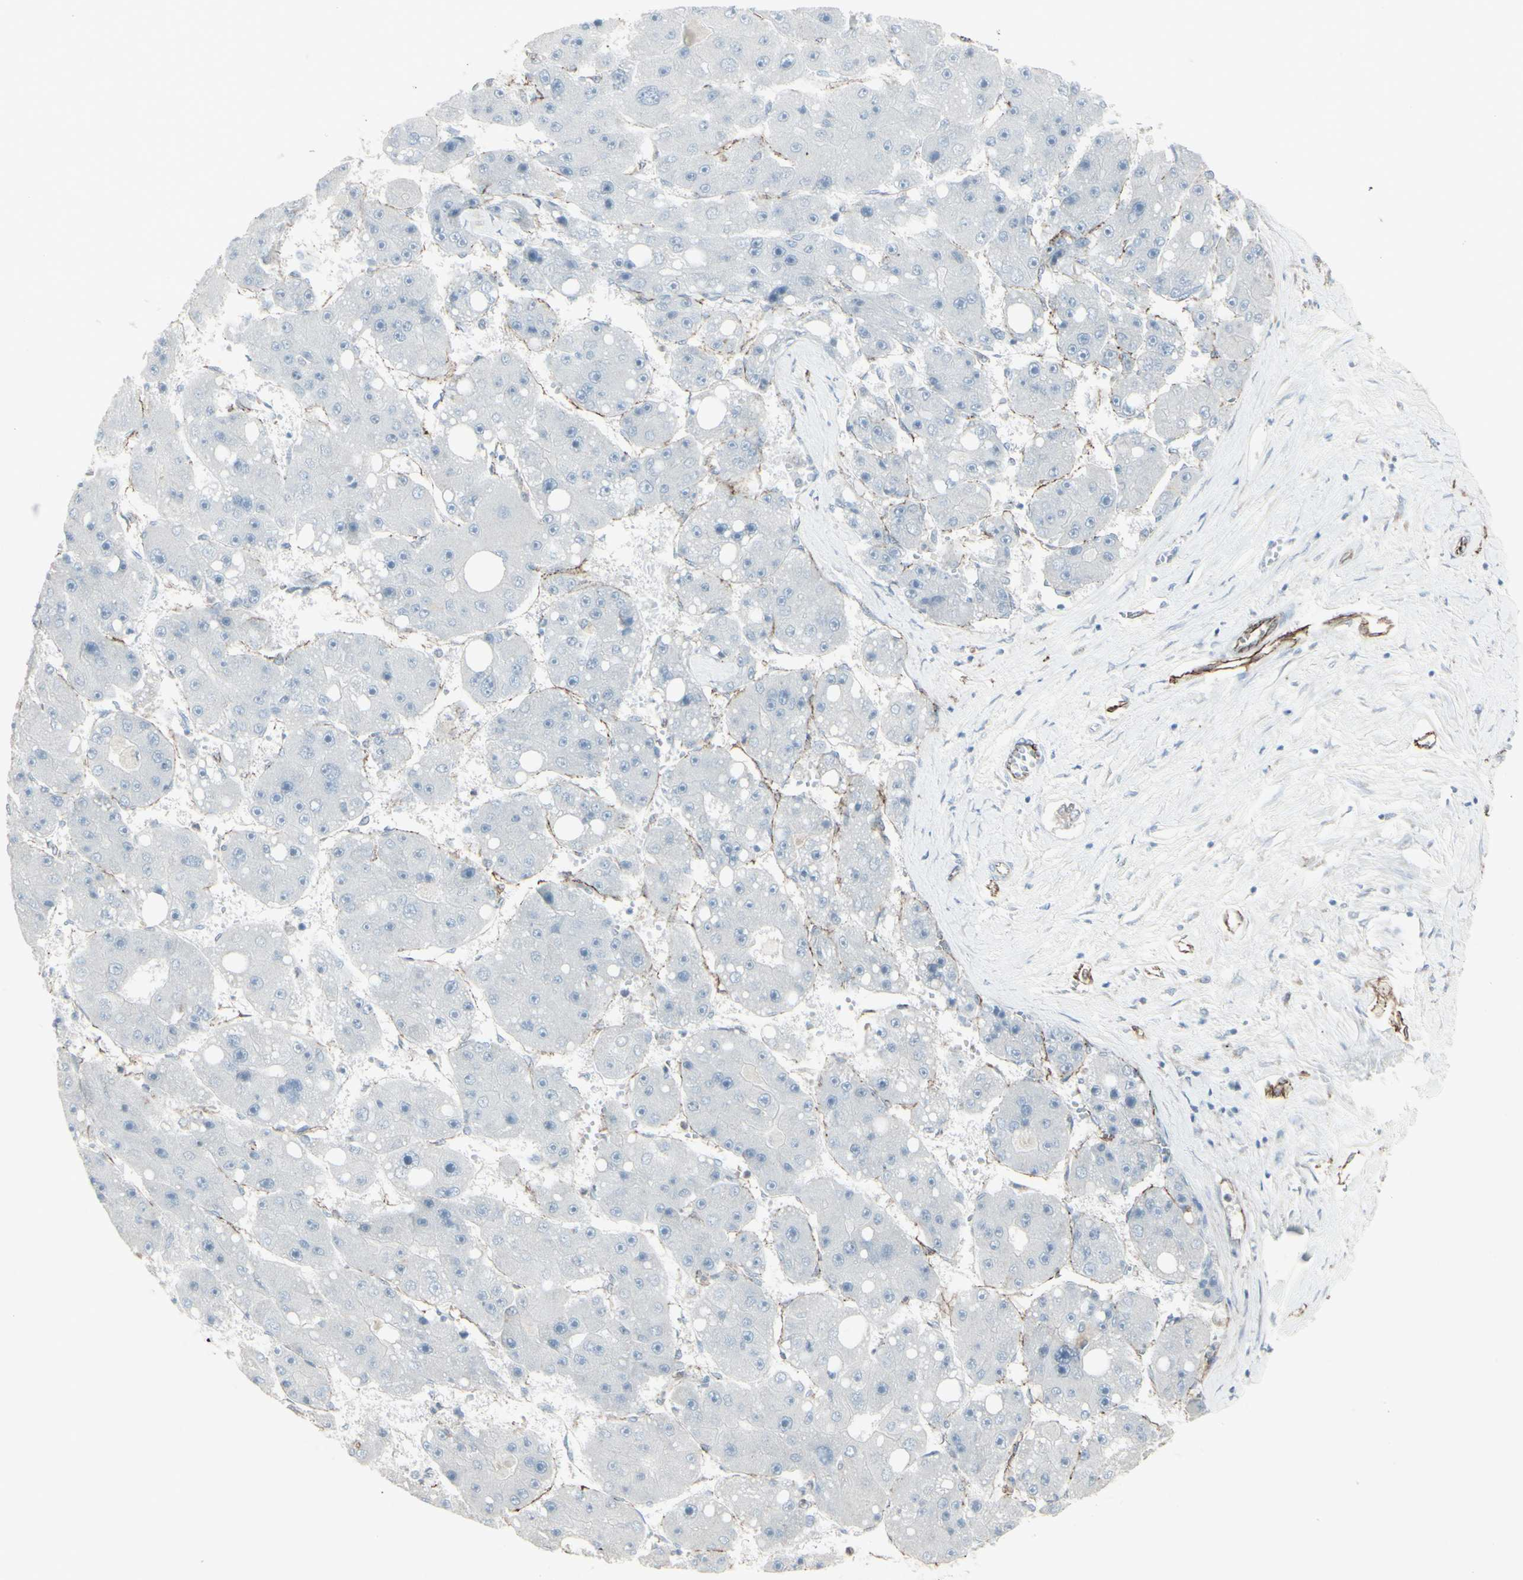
{"staining": {"intensity": "negative", "quantity": "none", "location": "none"}, "tissue": "liver cancer", "cell_type": "Tumor cells", "image_type": "cancer", "snomed": [{"axis": "morphology", "description": "Carcinoma, Hepatocellular, NOS"}, {"axis": "topography", "description": "Liver"}], "caption": "This is an immunohistochemistry (IHC) photomicrograph of hepatocellular carcinoma (liver). There is no expression in tumor cells.", "gene": "GJA1", "patient": {"sex": "female", "age": 61}}